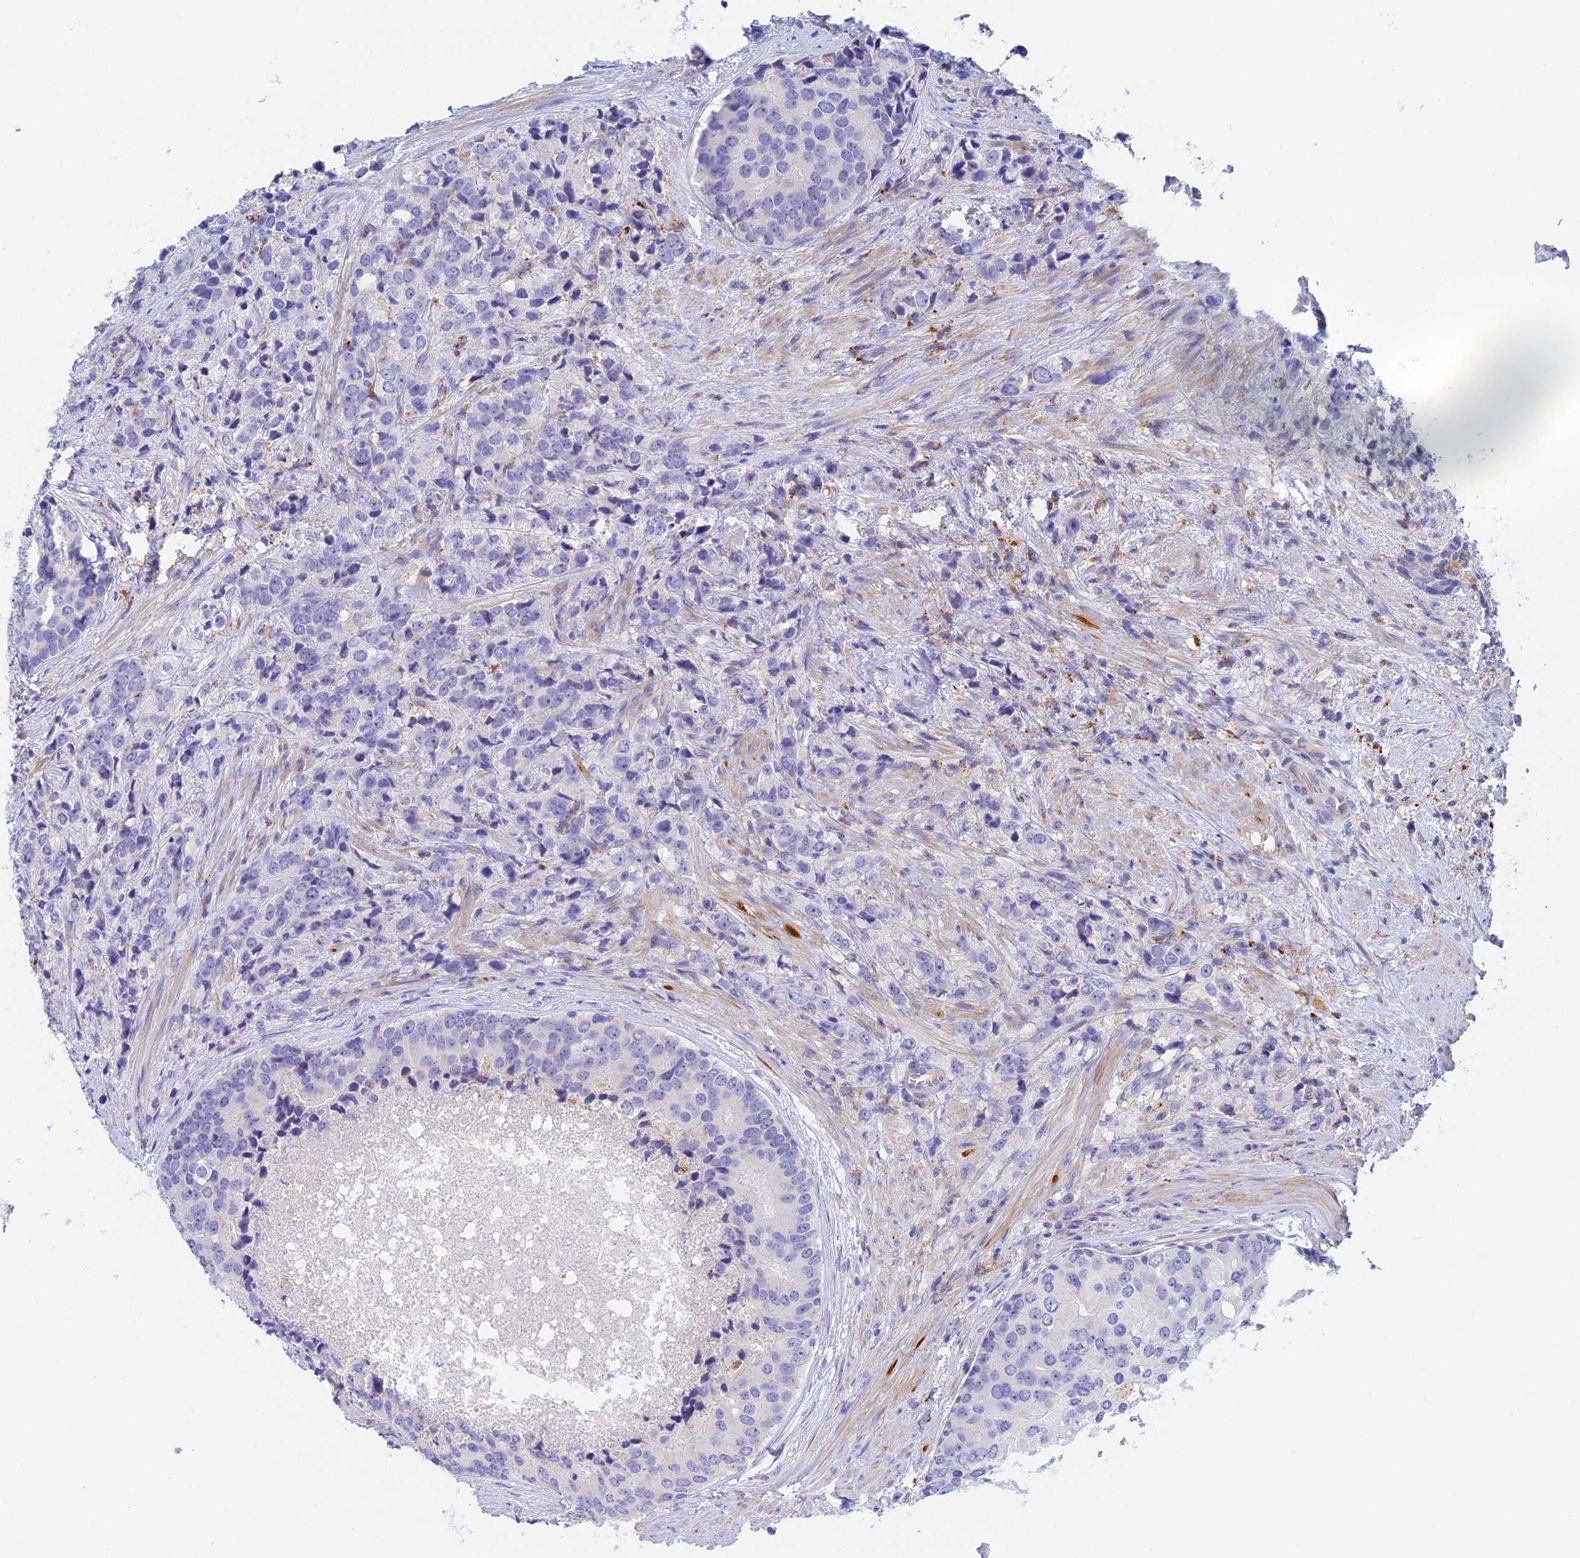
{"staining": {"intensity": "negative", "quantity": "none", "location": "none"}, "tissue": "prostate cancer", "cell_type": "Tumor cells", "image_type": "cancer", "snomed": [{"axis": "morphology", "description": "Adenocarcinoma, High grade"}, {"axis": "topography", "description": "Prostate"}], "caption": "This photomicrograph is of prostate cancer (high-grade adenocarcinoma) stained with immunohistochemistry to label a protein in brown with the nuclei are counter-stained blue. There is no staining in tumor cells.", "gene": "RPGRIP1L", "patient": {"sex": "male", "age": 62}}